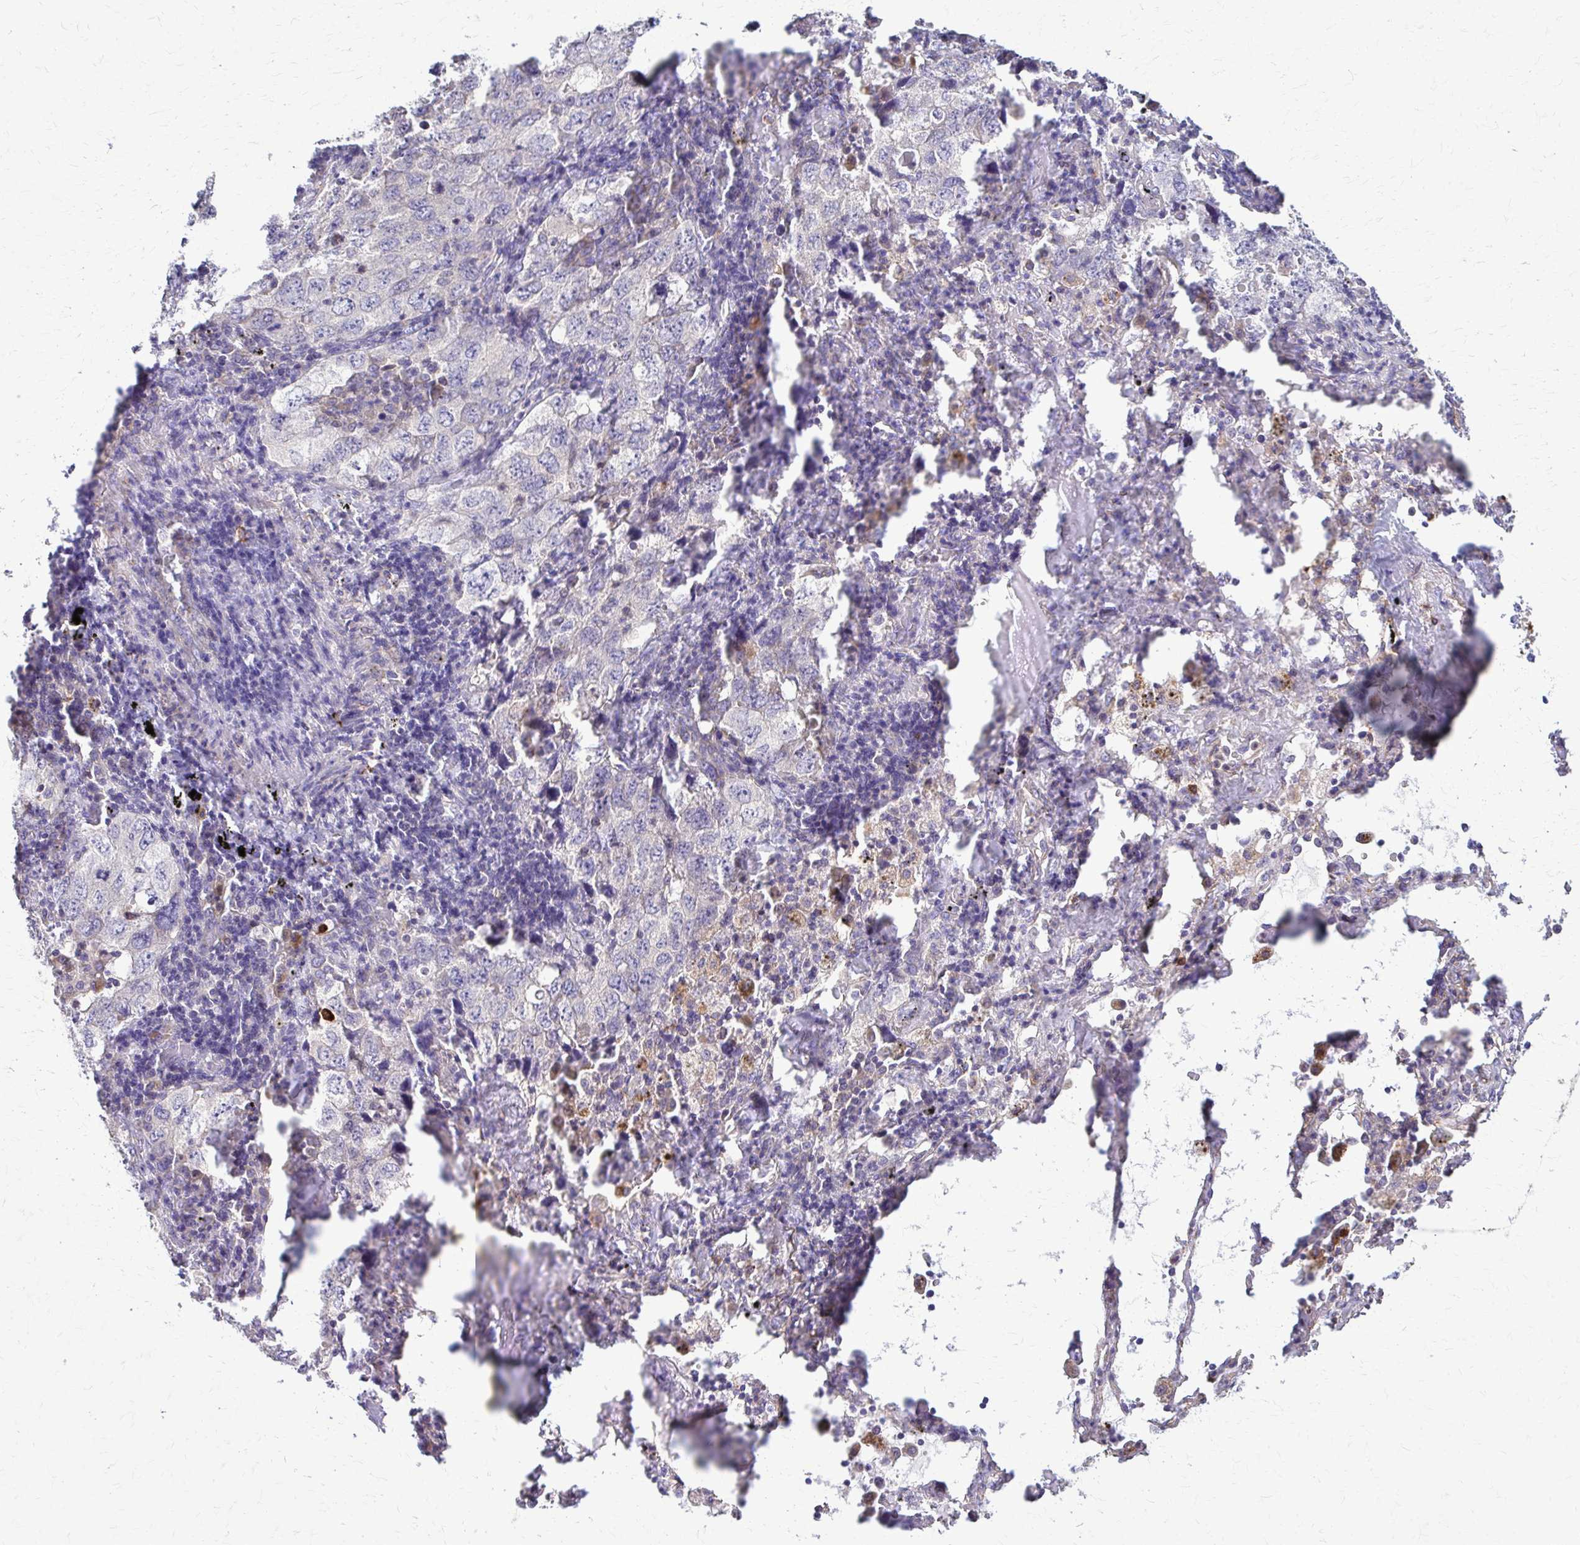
{"staining": {"intensity": "weak", "quantity": "<25%", "location": "cytoplasmic/membranous"}, "tissue": "lung cancer", "cell_type": "Tumor cells", "image_type": "cancer", "snomed": [{"axis": "morphology", "description": "Adenocarcinoma, NOS"}, {"axis": "topography", "description": "Lung"}], "caption": "Adenocarcinoma (lung) was stained to show a protein in brown. There is no significant staining in tumor cells. (DAB IHC, high magnification).", "gene": "DSP", "patient": {"sex": "female", "age": 57}}